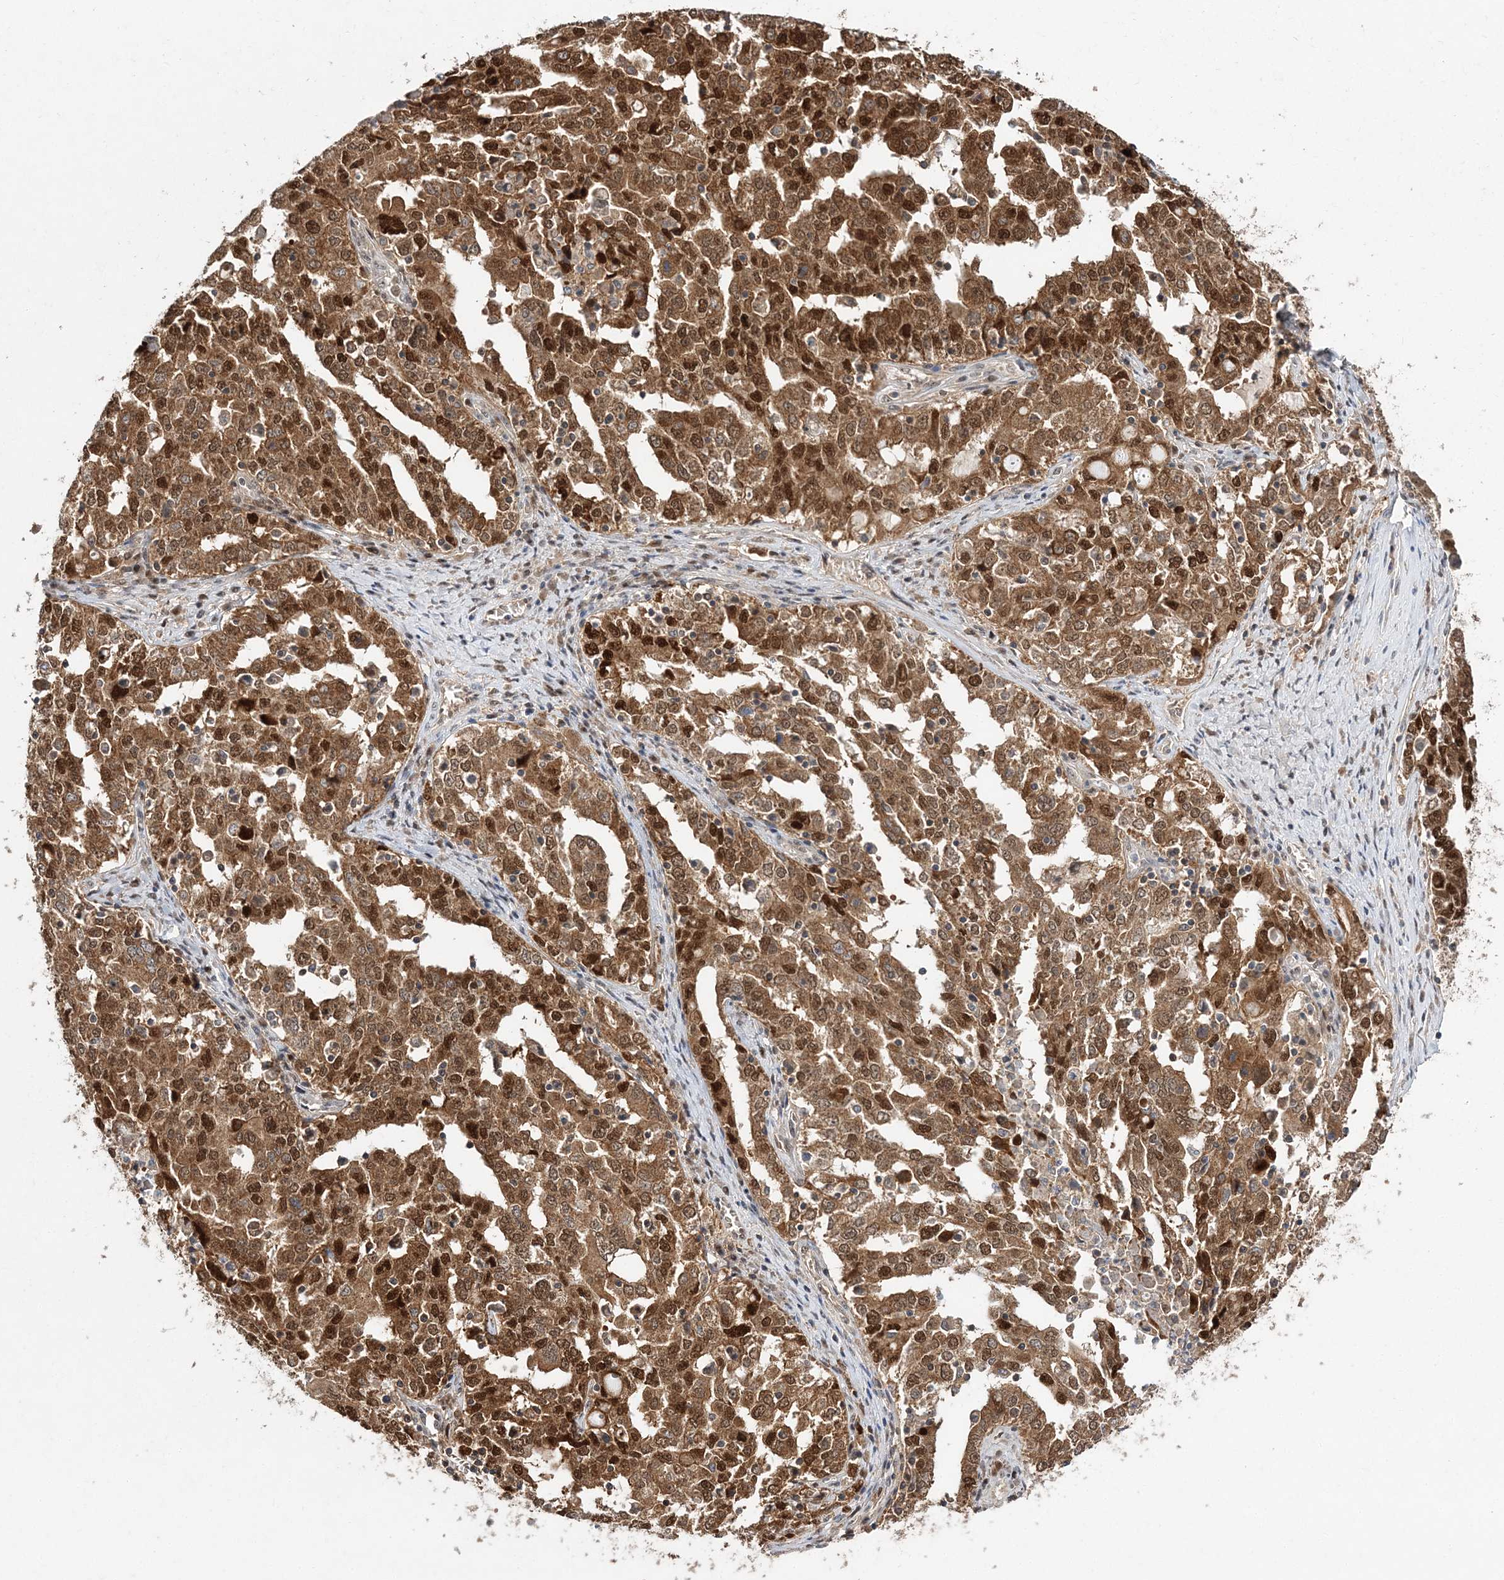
{"staining": {"intensity": "strong", "quantity": ">75%", "location": "cytoplasmic/membranous,nuclear"}, "tissue": "ovarian cancer", "cell_type": "Tumor cells", "image_type": "cancer", "snomed": [{"axis": "morphology", "description": "Carcinoma, endometroid"}, {"axis": "topography", "description": "Ovary"}], "caption": "A micrograph showing strong cytoplasmic/membranous and nuclear expression in approximately >75% of tumor cells in ovarian cancer (endometroid carcinoma), as visualized by brown immunohistochemical staining.", "gene": "NIF3L1", "patient": {"sex": "female", "age": 62}}